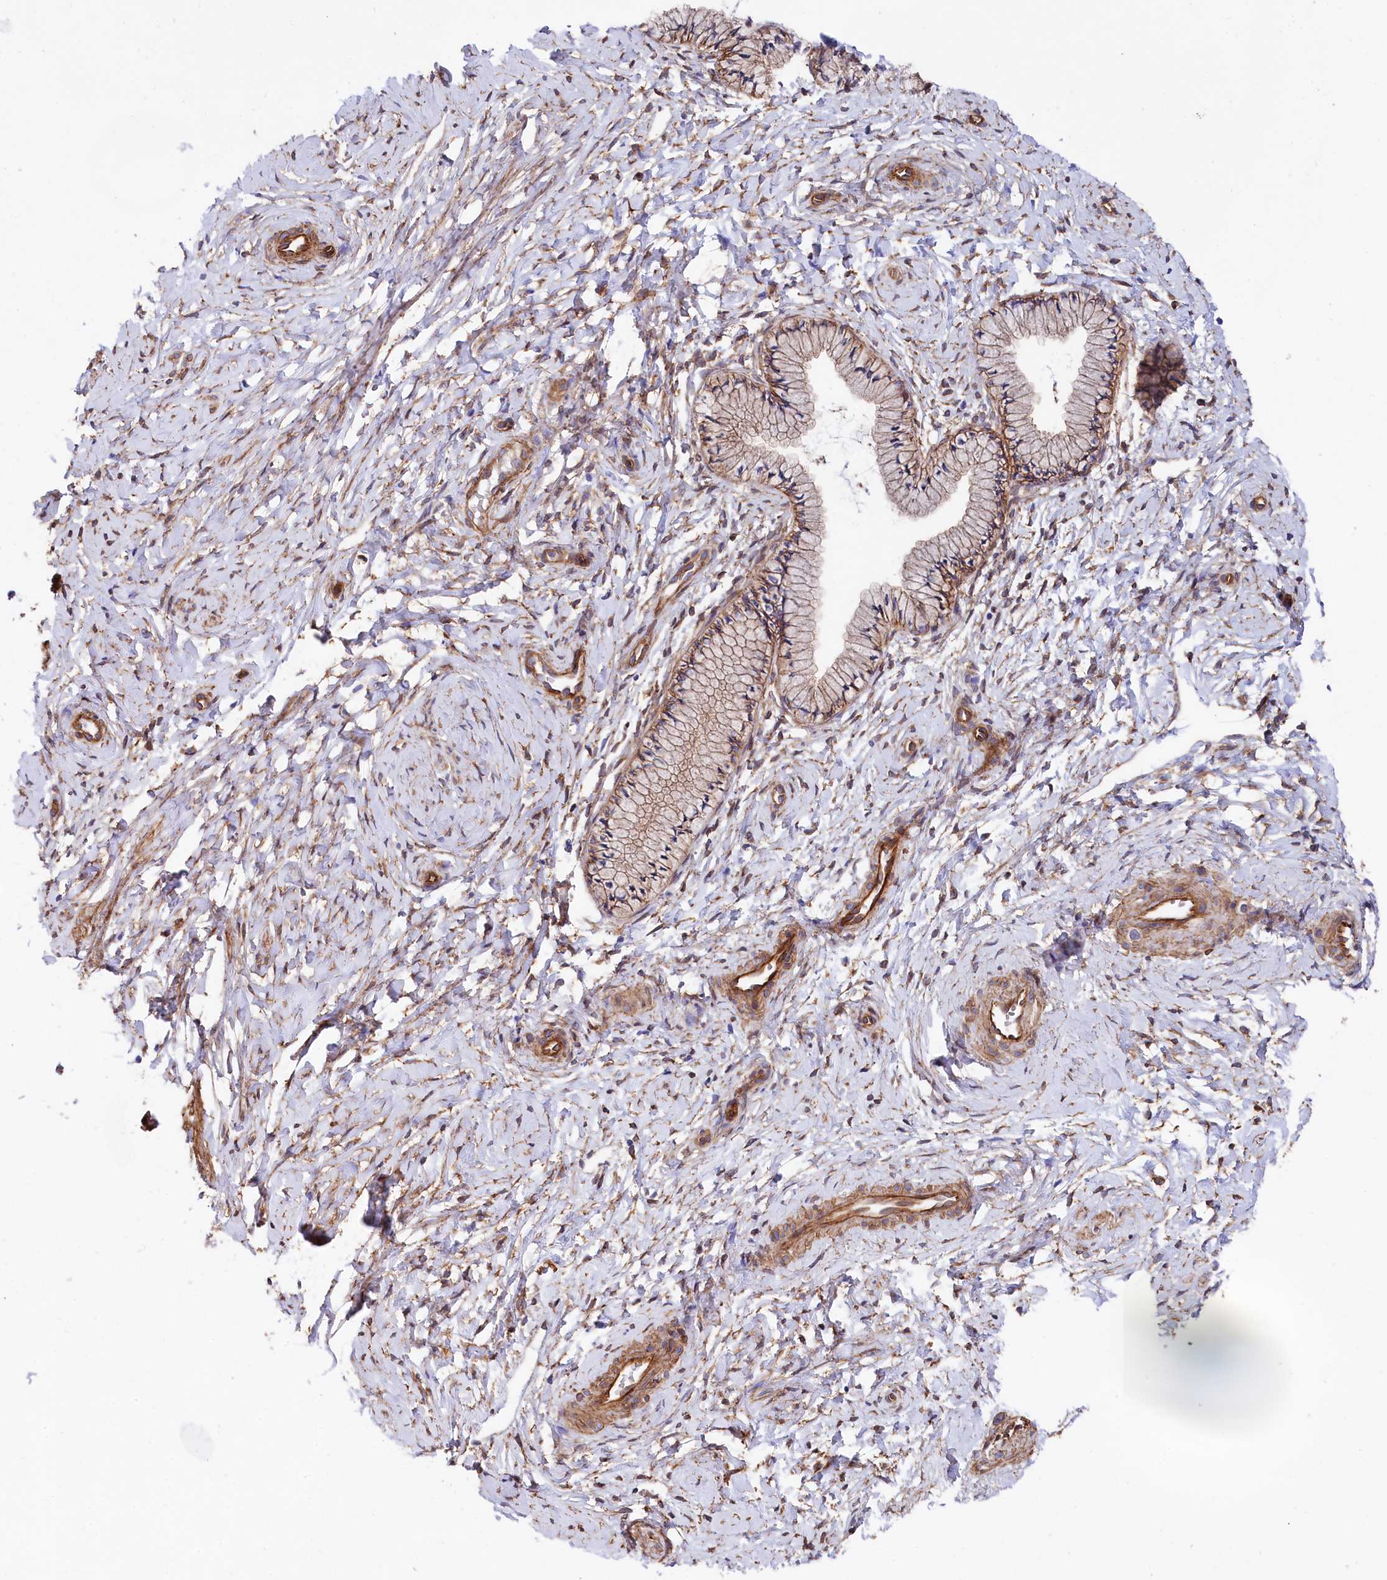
{"staining": {"intensity": "strong", "quantity": ">75%", "location": "cytoplasmic/membranous"}, "tissue": "cervix", "cell_type": "Glandular cells", "image_type": "normal", "snomed": [{"axis": "morphology", "description": "Normal tissue, NOS"}, {"axis": "topography", "description": "Cervix"}], "caption": "A micrograph of cervix stained for a protein demonstrates strong cytoplasmic/membranous brown staining in glandular cells.", "gene": "TNKS1BP1", "patient": {"sex": "female", "age": 33}}